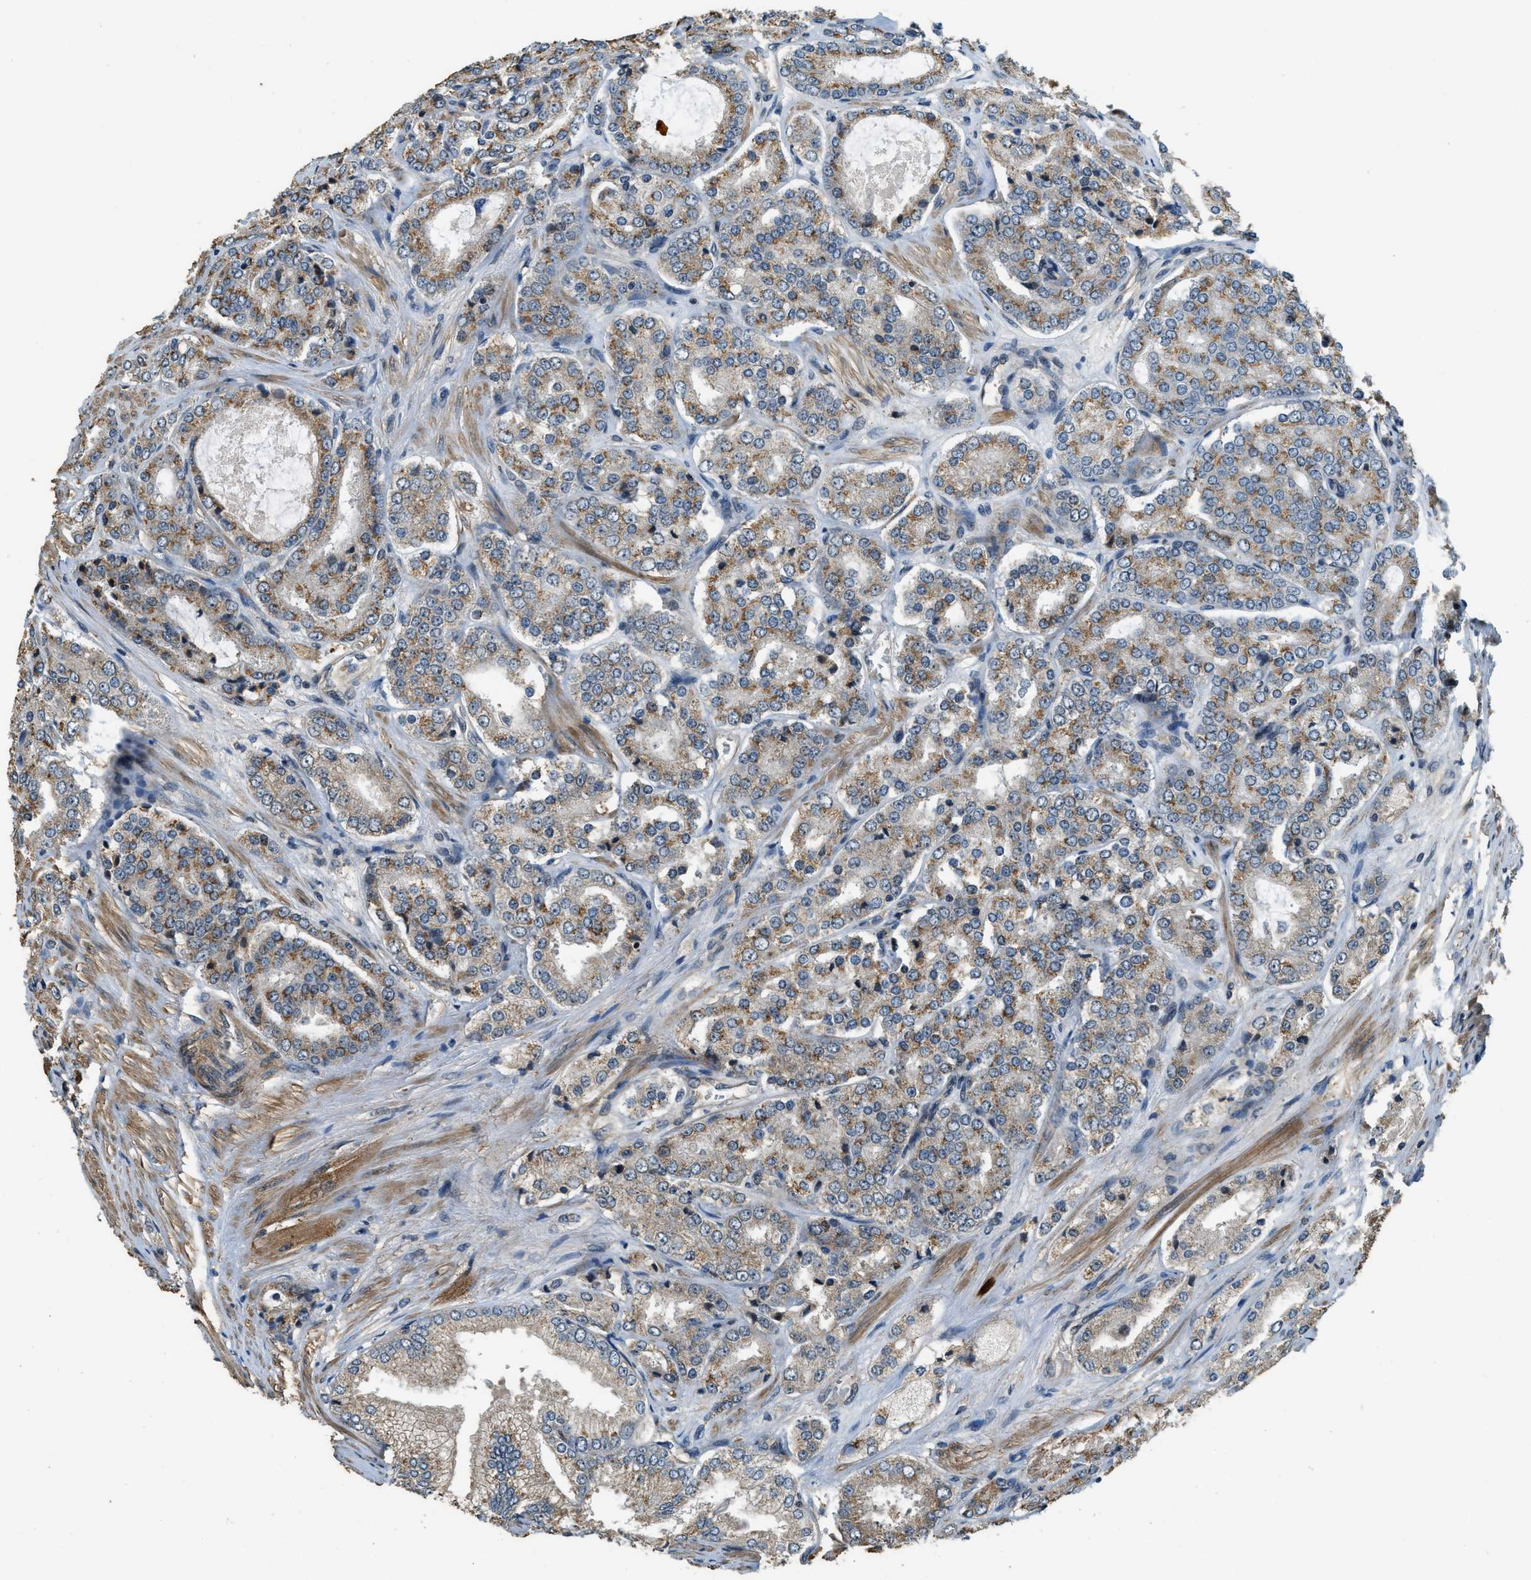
{"staining": {"intensity": "moderate", "quantity": ">75%", "location": "cytoplasmic/membranous"}, "tissue": "prostate cancer", "cell_type": "Tumor cells", "image_type": "cancer", "snomed": [{"axis": "morphology", "description": "Adenocarcinoma, High grade"}, {"axis": "topography", "description": "Prostate"}], "caption": "Prostate high-grade adenocarcinoma stained for a protein exhibits moderate cytoplasmic/membranous positivity in tumor cells.", "gene": "MED21", "patient": {"sex": "male", "age": 65}}